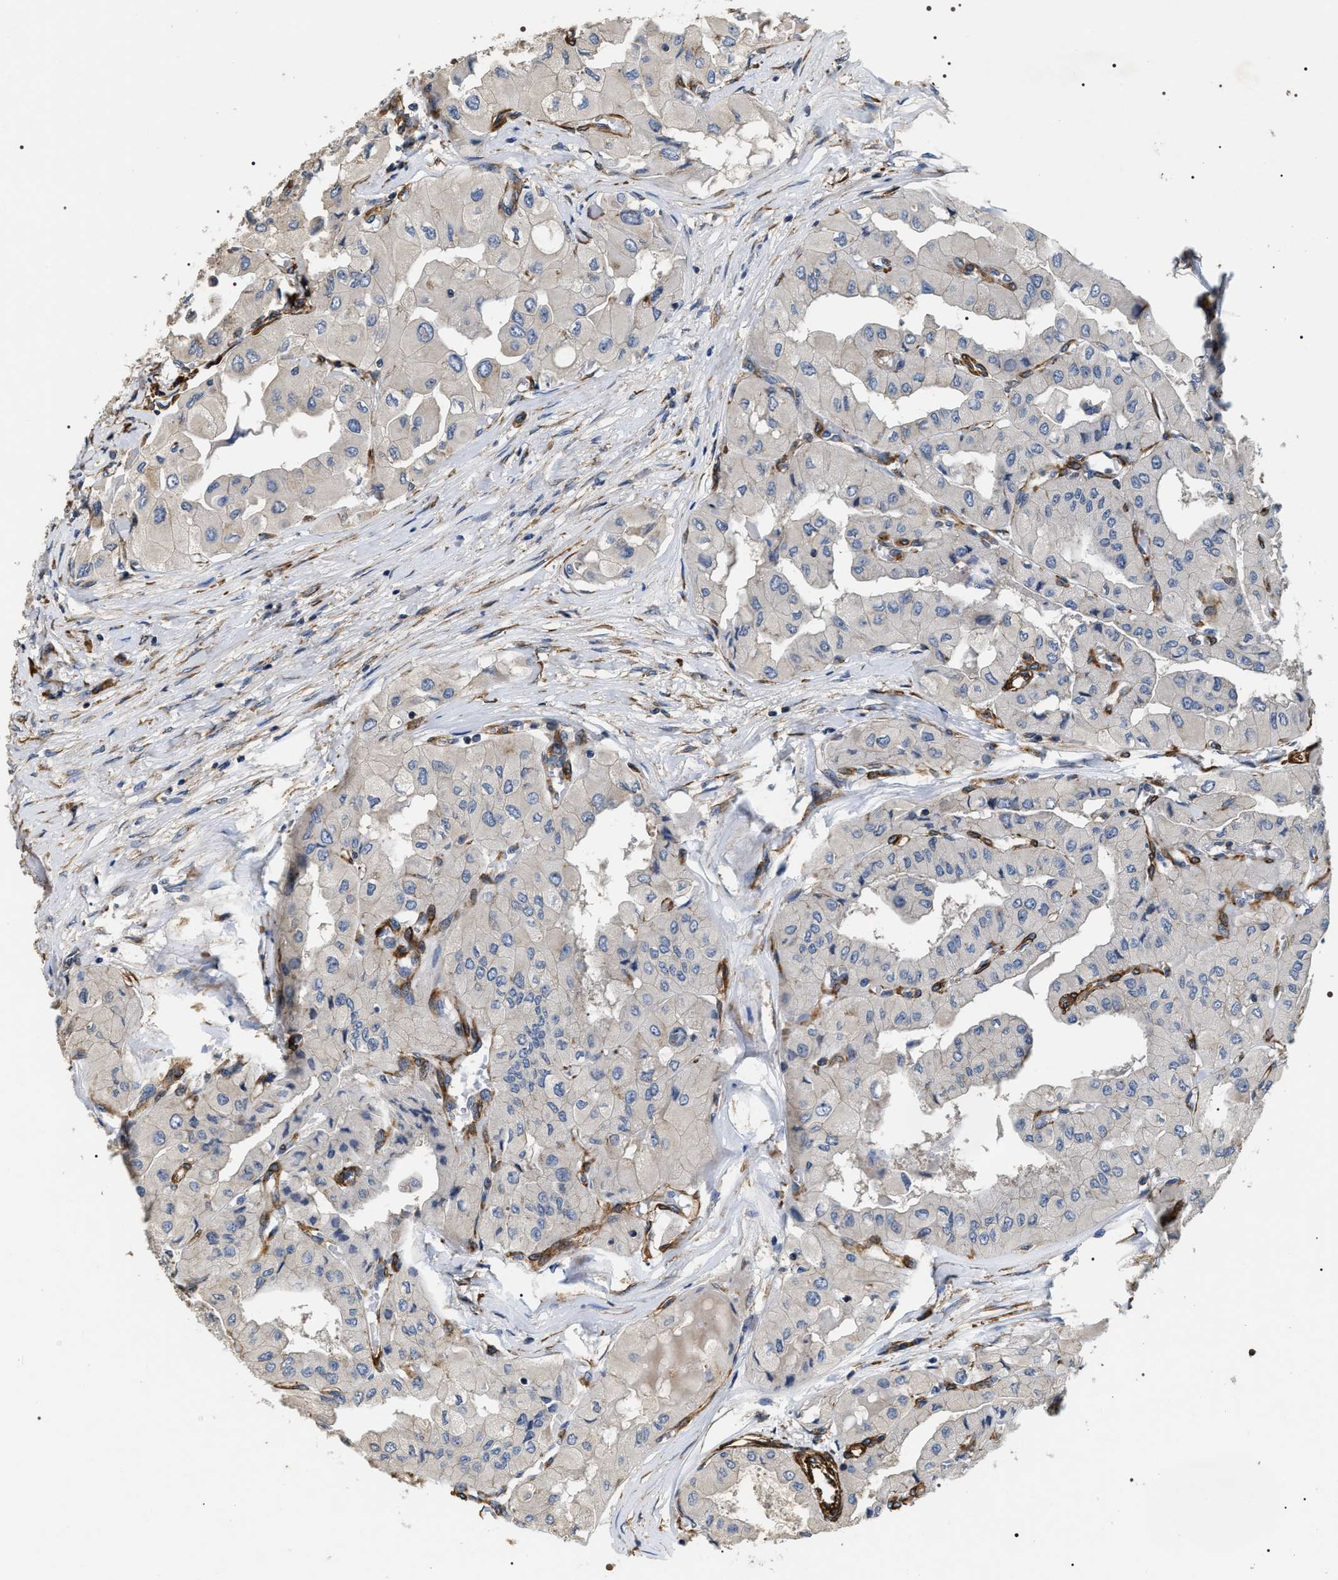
{"staining": {"intensity": "negative", "quantity": "none", "location": "none"}, "tissue": "thyroid cancer", "cell_type": "Tumor cells", "image_type": "cancer", "snomed": [{"axis": "morphology", "description": "Papillary adenocarcinoma, NOS"}, {"axis": "topography", "description": "Thyroid gland"}], "caption": "DAB immunohistochemical staining of thyroid papillary adenocarcinoma exhibits no significant staining in tumor cells.", "gene": "ZC3HAV1L", "patient": {"sex": "female", "age": 59}}